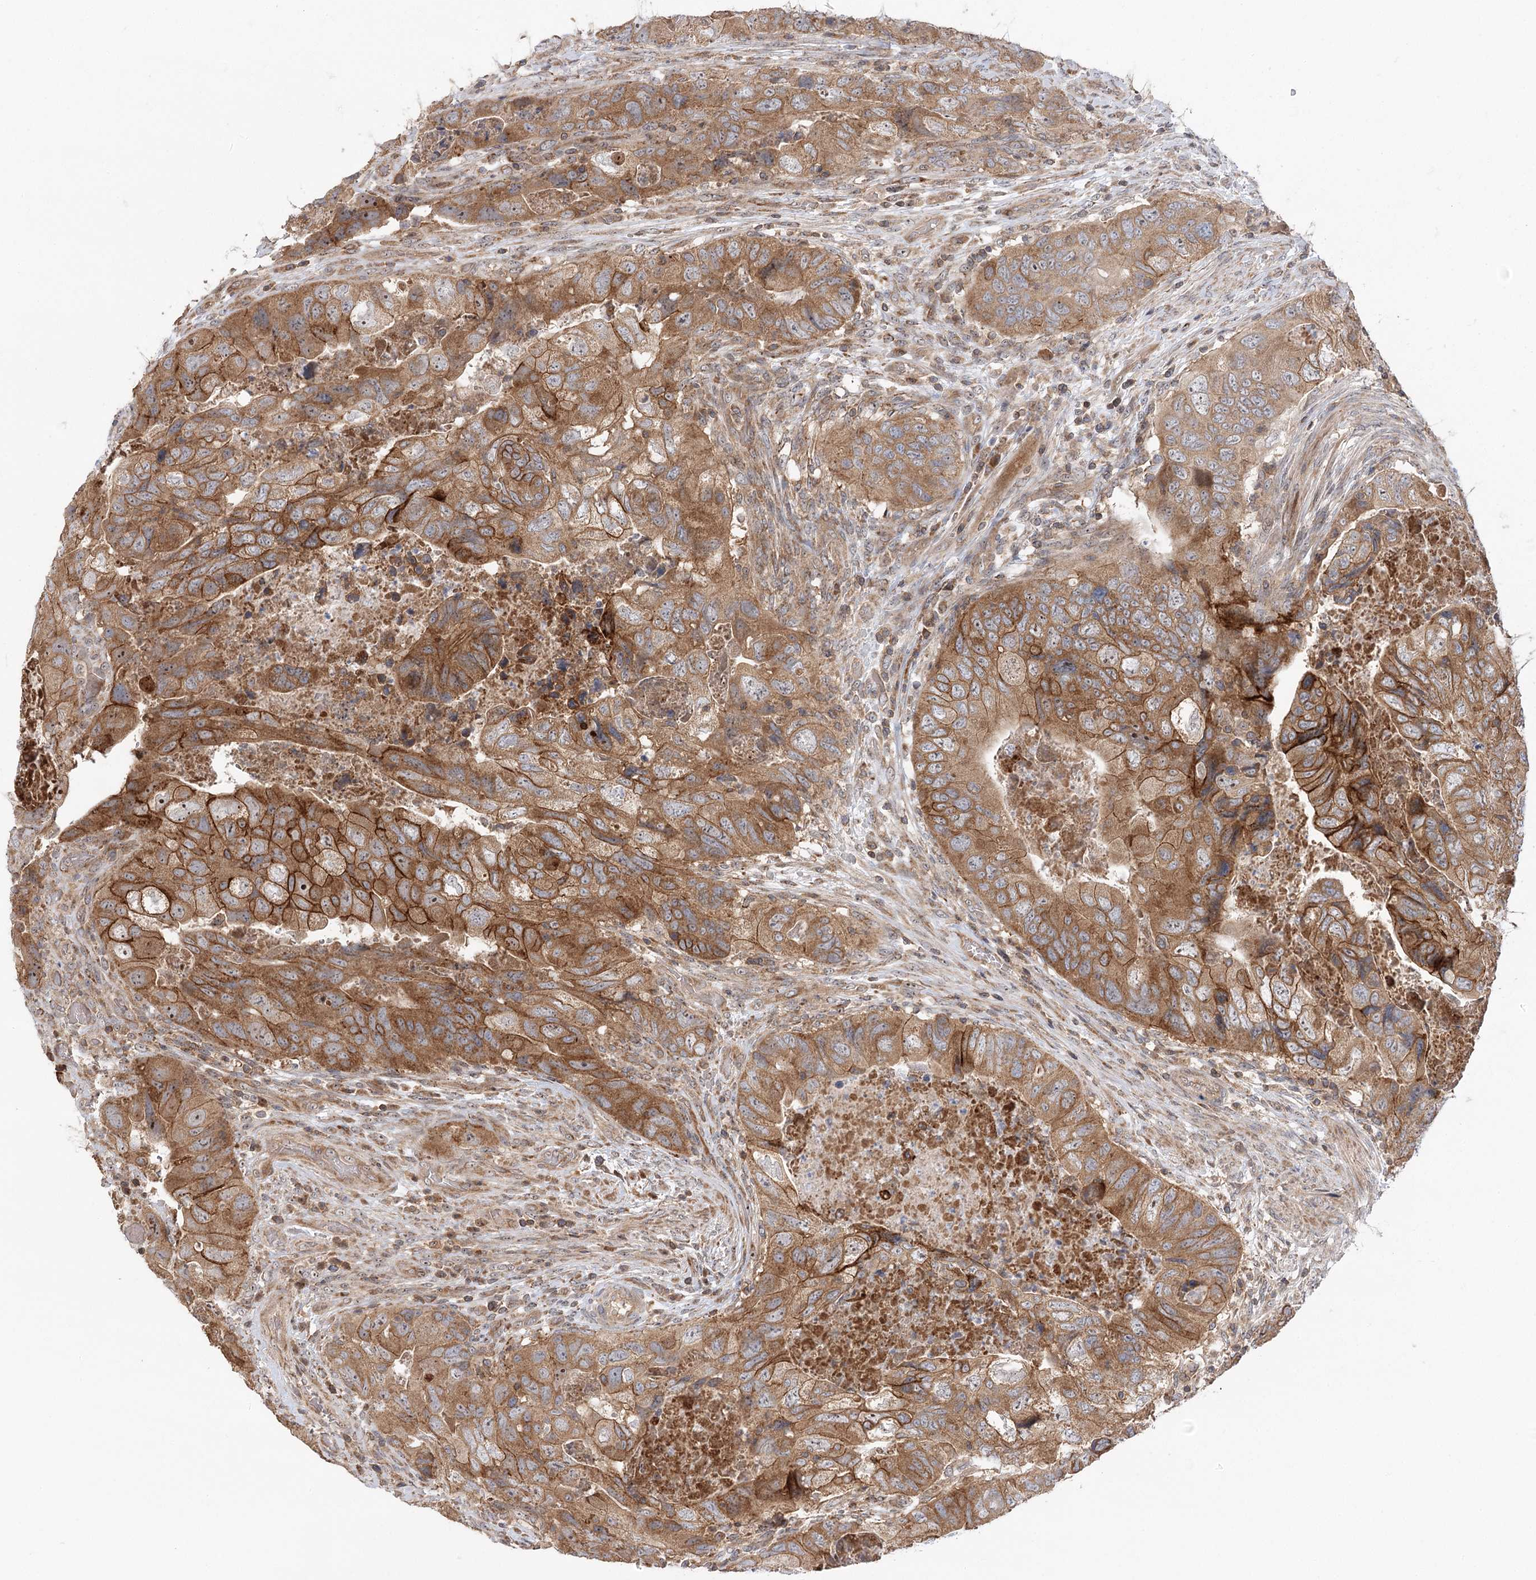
{"staining": {"intensity": "moderate", "quantity": ">75%", "location": "cytoplasmic/membranous"}, "tissue": "colorectal cancer", "cell_type": "Tumor cells", "image_type": "cancer", "snomed": [{"axis": "morphology", "description": "Adenocarcinoma, NOS"}, {"axis": "topography", "description": "Rectum"}], "caption": "Moderate cytoplasmic/membranous staining for a protein is appreciated in about >75% of tumor cells of colorectal cancer (adenocarcinoma) using IHC.", "gene": "RAPGEF6", "patient": {"sex": "male", "age": 63}}